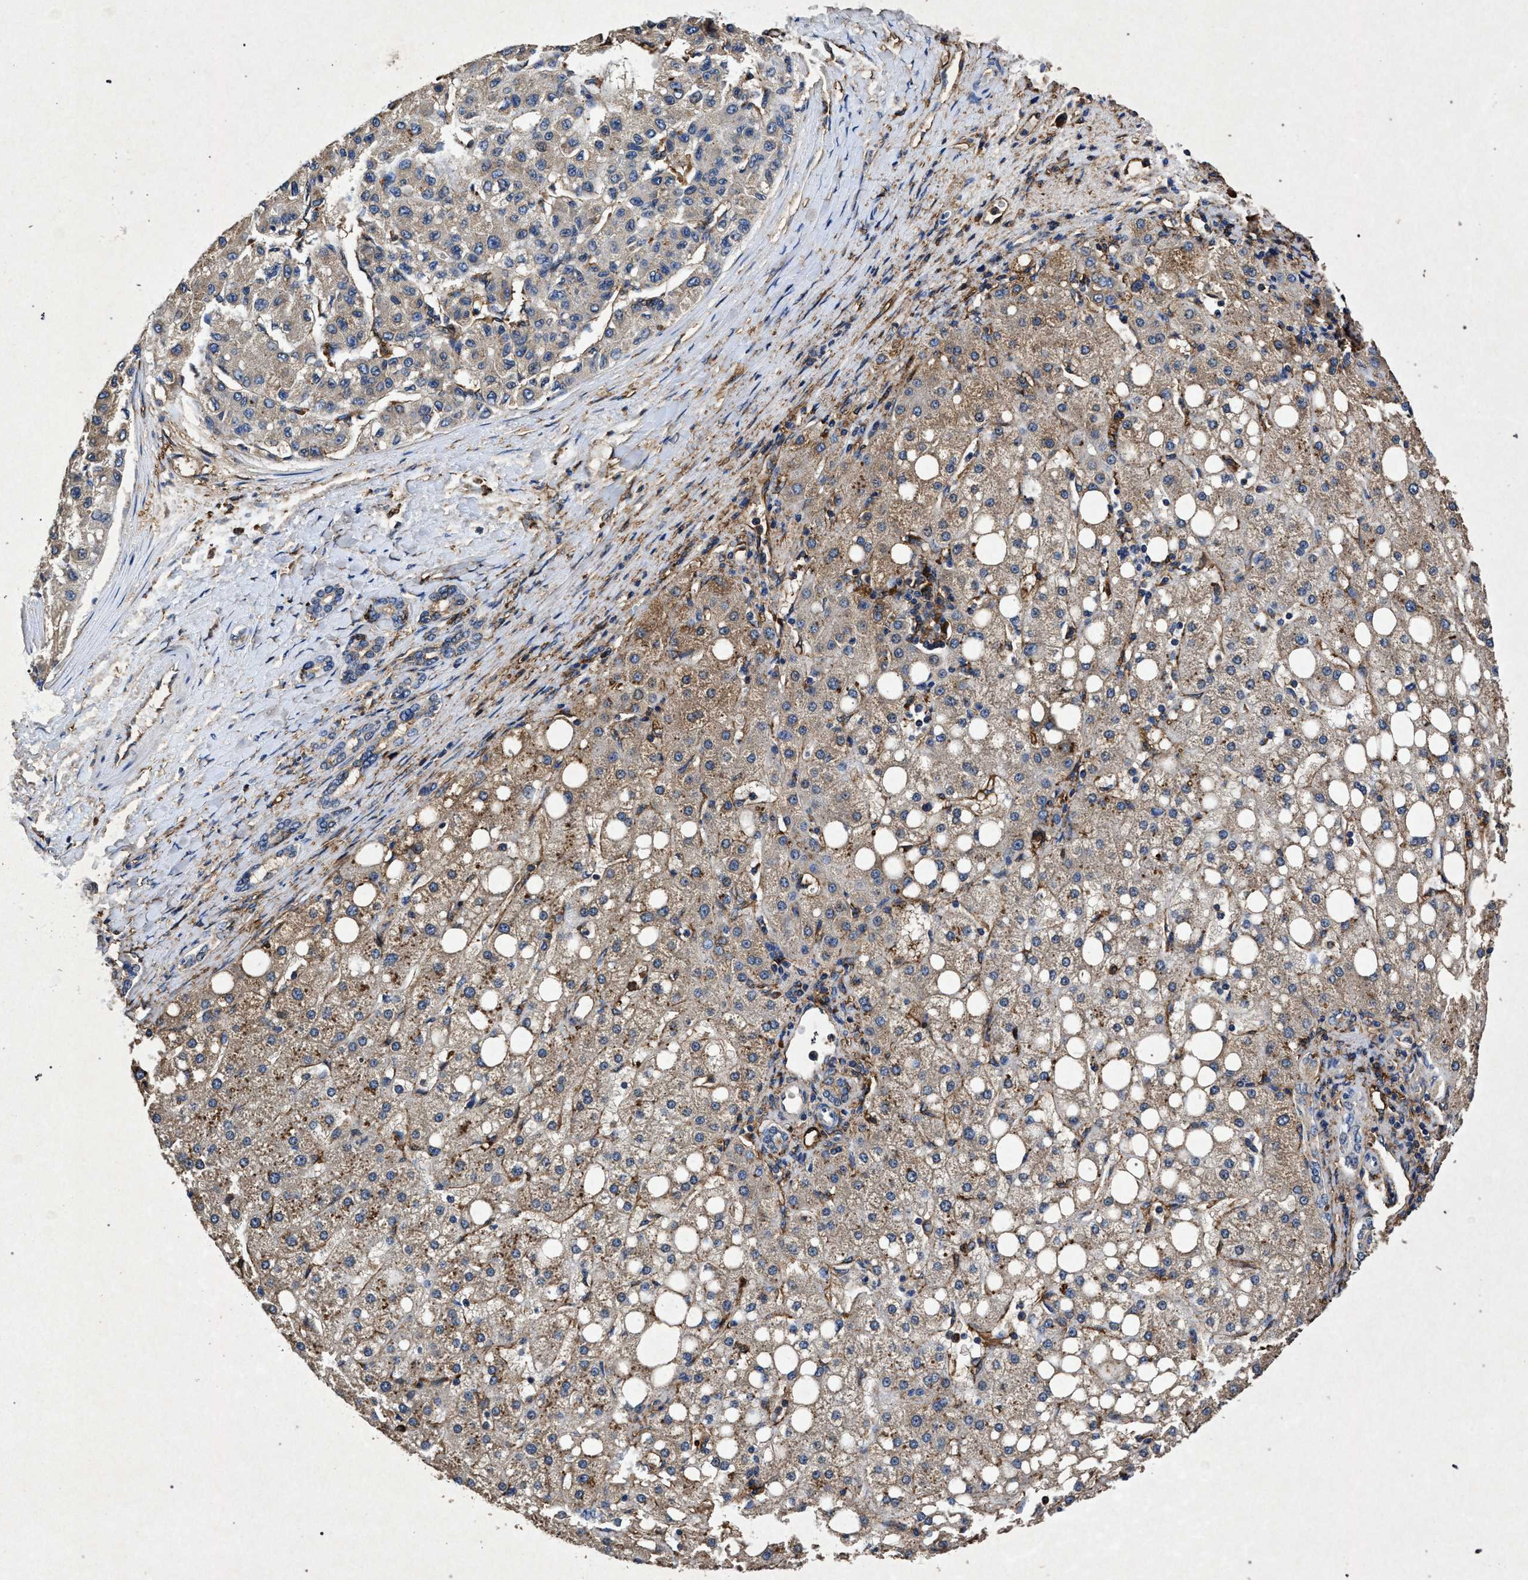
{"staining": {"intensity": "weak", "quantity": "25%-75%", "location": "cytoplasmic/membranous"}, "tissue": "liver cancer", "cell_type": "Tumor cells", "image_type": "cancer", "snomed": [{"axis": "morphology", "description": "Carcinoma, Hepatocellular, NOS"}, {"axis": "topography", "description": "Liver"}], "caption": "Immunohistochemical staining of human liver cancer shows low levels of weak cytoplasmic/membranous positivity in approximately 25%-75% of tumor cells.", "gene": "MARCKS", "patient": {"sex": "male", "age": 80}}